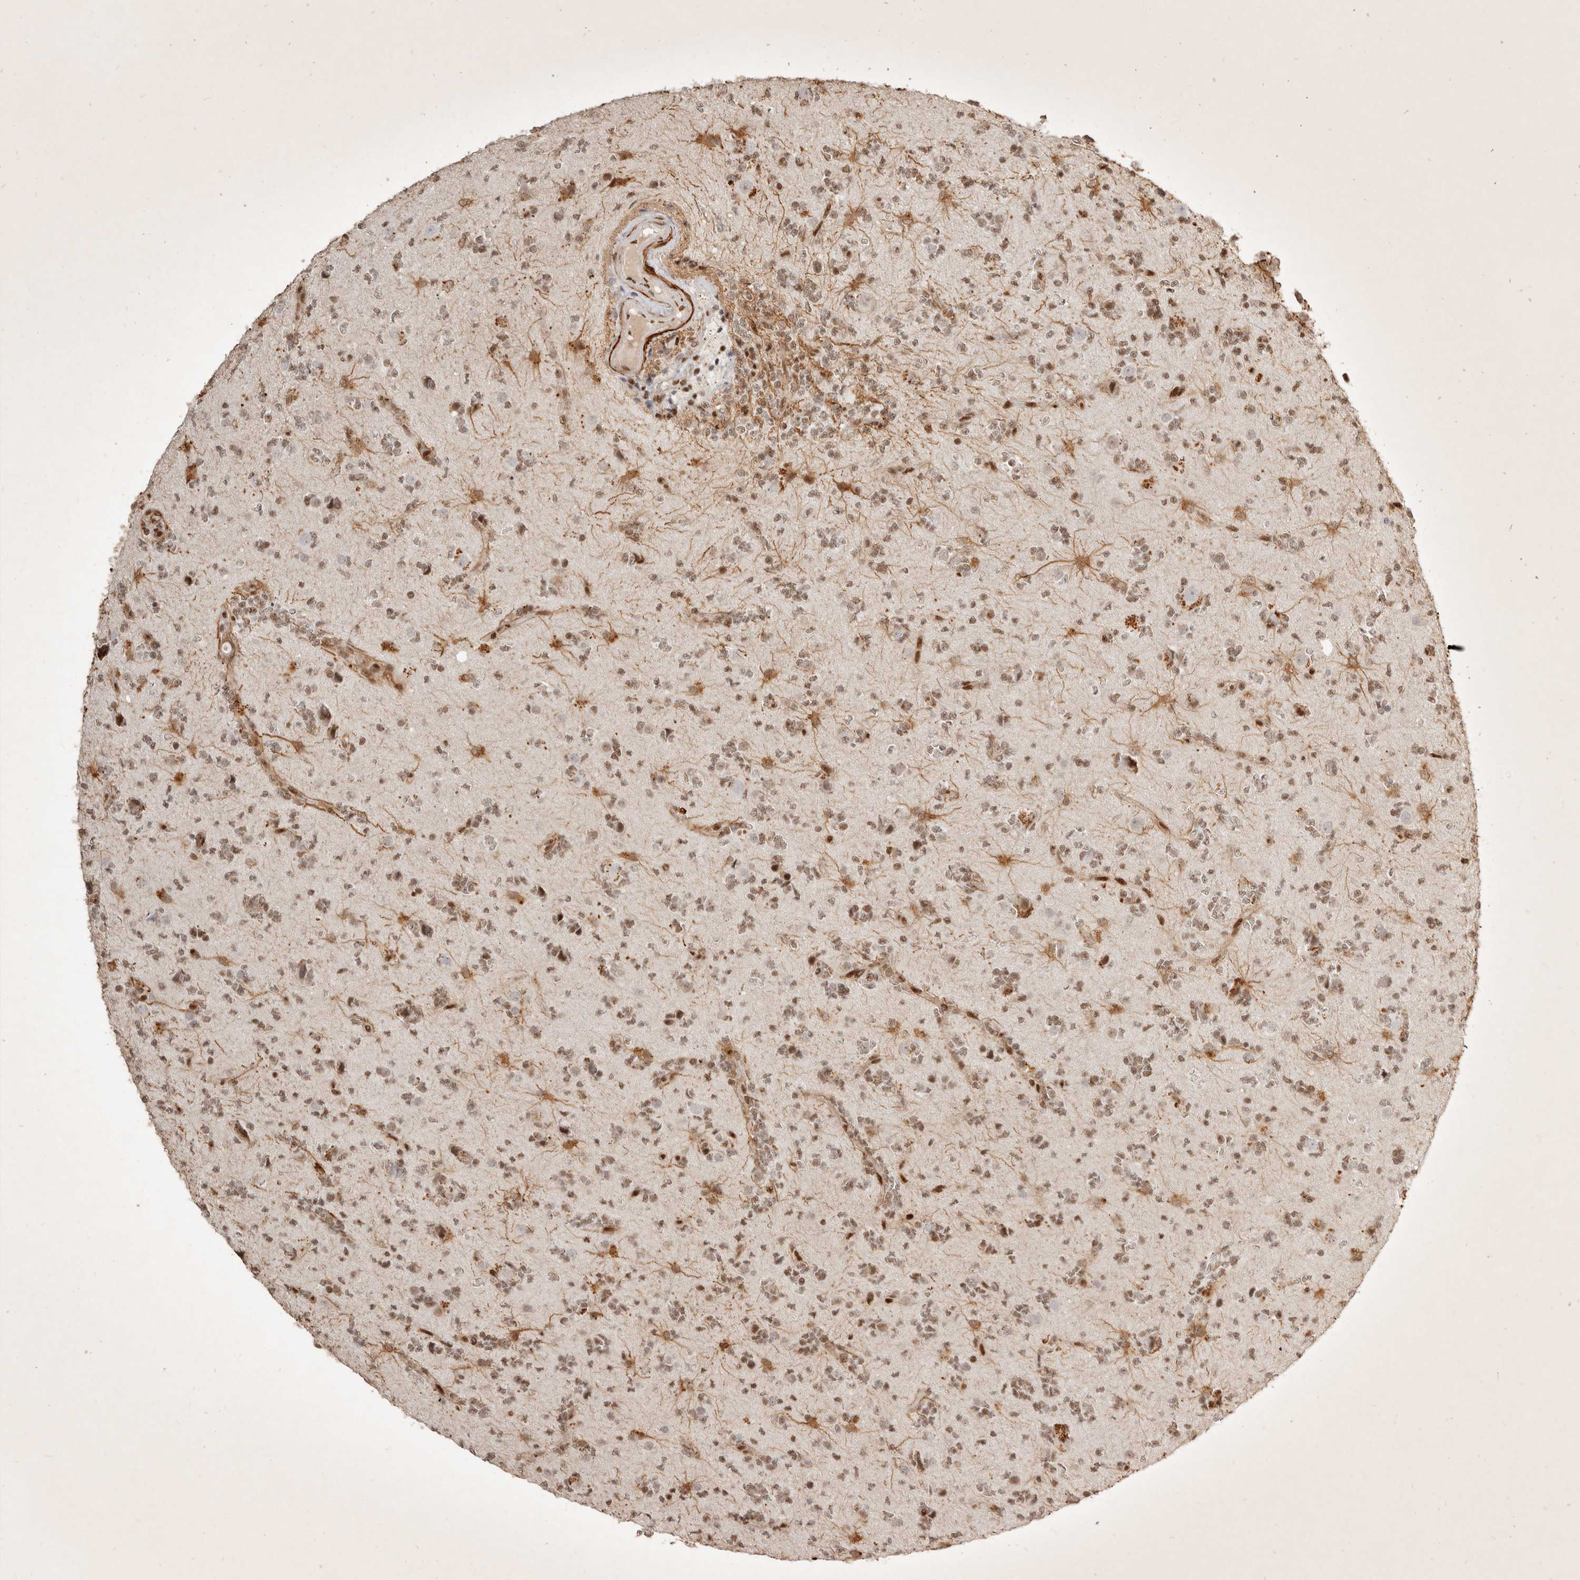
{"staining": {"intensity": "moderate", "quantity": ">75%", "location": "nuclear"}, "tissue": "glioma", "cell_type": "Tumor cells", "image_type": "cancer", "snomed": [{"axis": "morphology", "description": "Glioma, malignant, High grade"}, {"axis": "topography", "description": "Brain"}], "caption": "Protein staining reveals moderate nuclear expression in about >75% of tumor cells in malignant glioma (high-grade). The protein is shown in brown color, while the nuclei are stained blue.", "gene": "GABPA", "patient": {"sex": "female", "age": 62}}